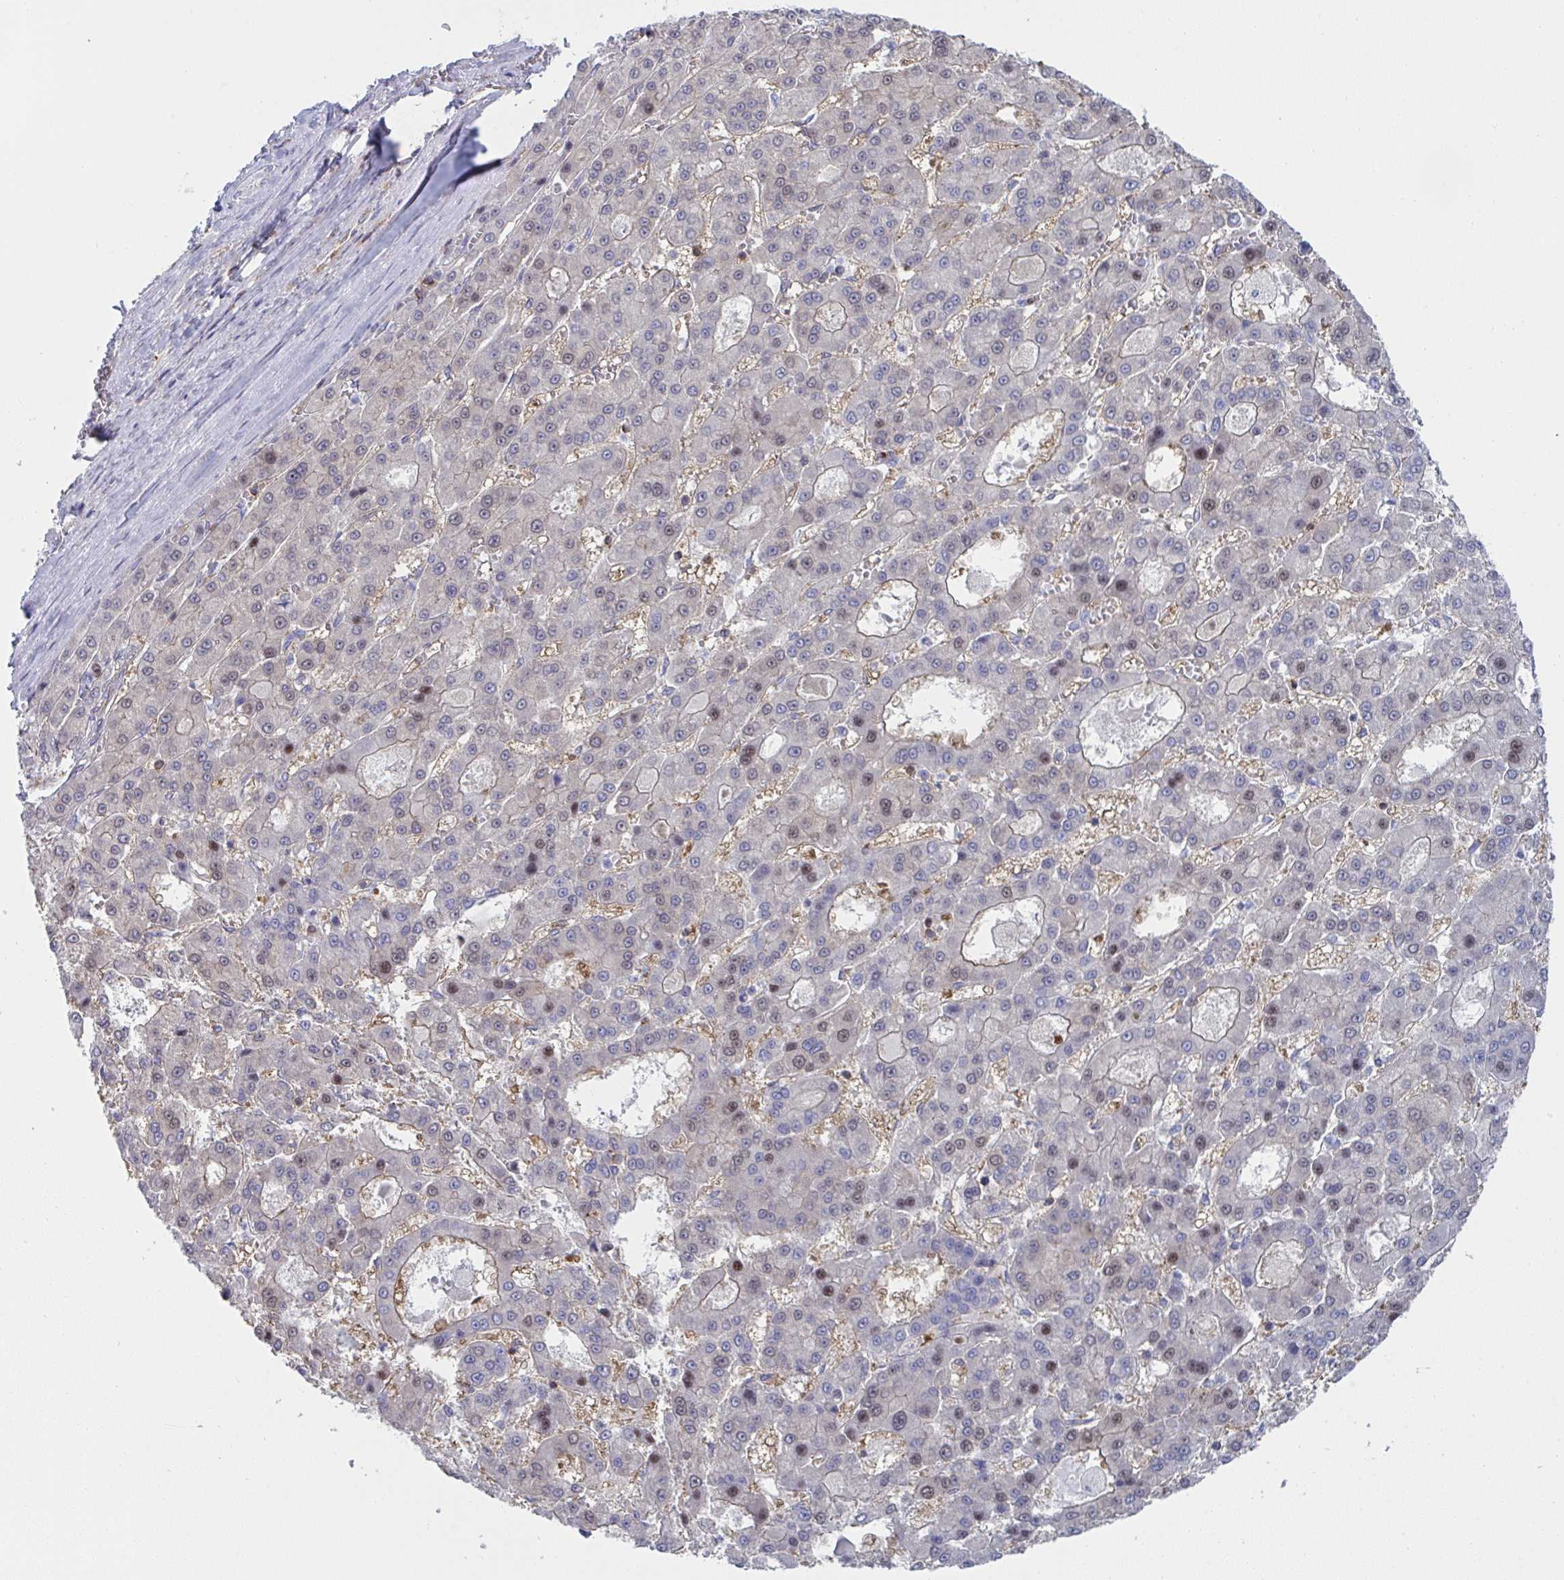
{"staining": {"intensity": "negative", "quantity": "none", "location": "none"}, "tissue": "liver cancer", "cell_type": "Tumor cells", "image_type": "cancer", "snomed": [{"axis": "morphology", "description": "Carcinoma, Hepatocellular, NOS"}, {"axis": "topography", "description": "Liver"}], "caption": "IHC image of liver cancer stained for a protein (brown), which shows no positivity in tumor cells.", "gene": "WNK1", "patient": {"sex": "male", "age": 70}}